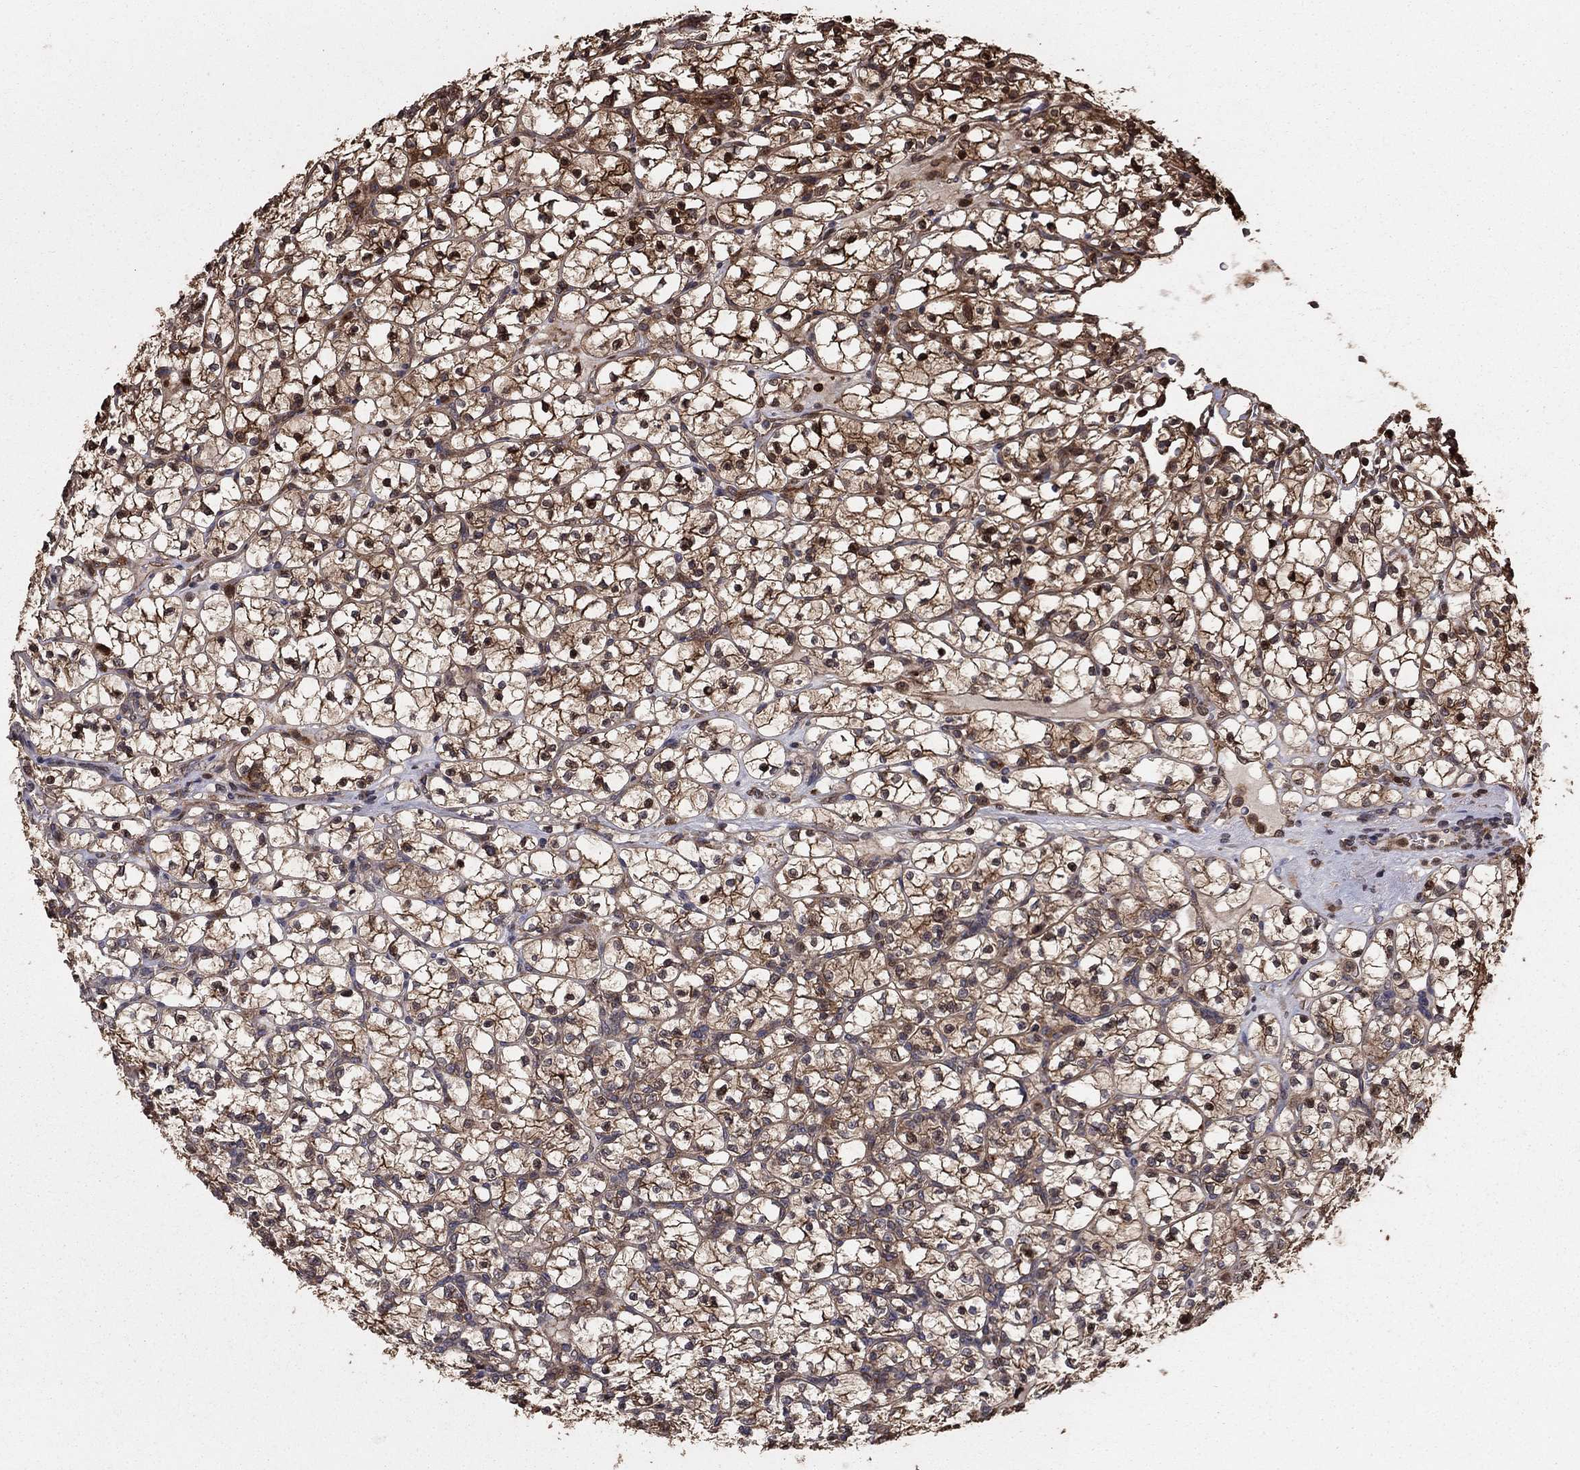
{"staining": {"intensity": "moderate", "quantity": ">75%", "location": "cytoplasmic/membranous"}, "tissue": "renal cancer", "cell_type": "Tumor cells", "image_type": "cancer", "snomed": [{"axis": "morphology", "description": "Adenocarcinoma, NOS"}, {"axis": "topography", "description": "Kidney"}], "caption": "Protein positivity by IHC reveals moderate cytoplasmic/membranous staining in approximately >75% of tumor cells in renal cancer.", "gene": "GYG1", "patient": {"sex": "female", "age": 89}}